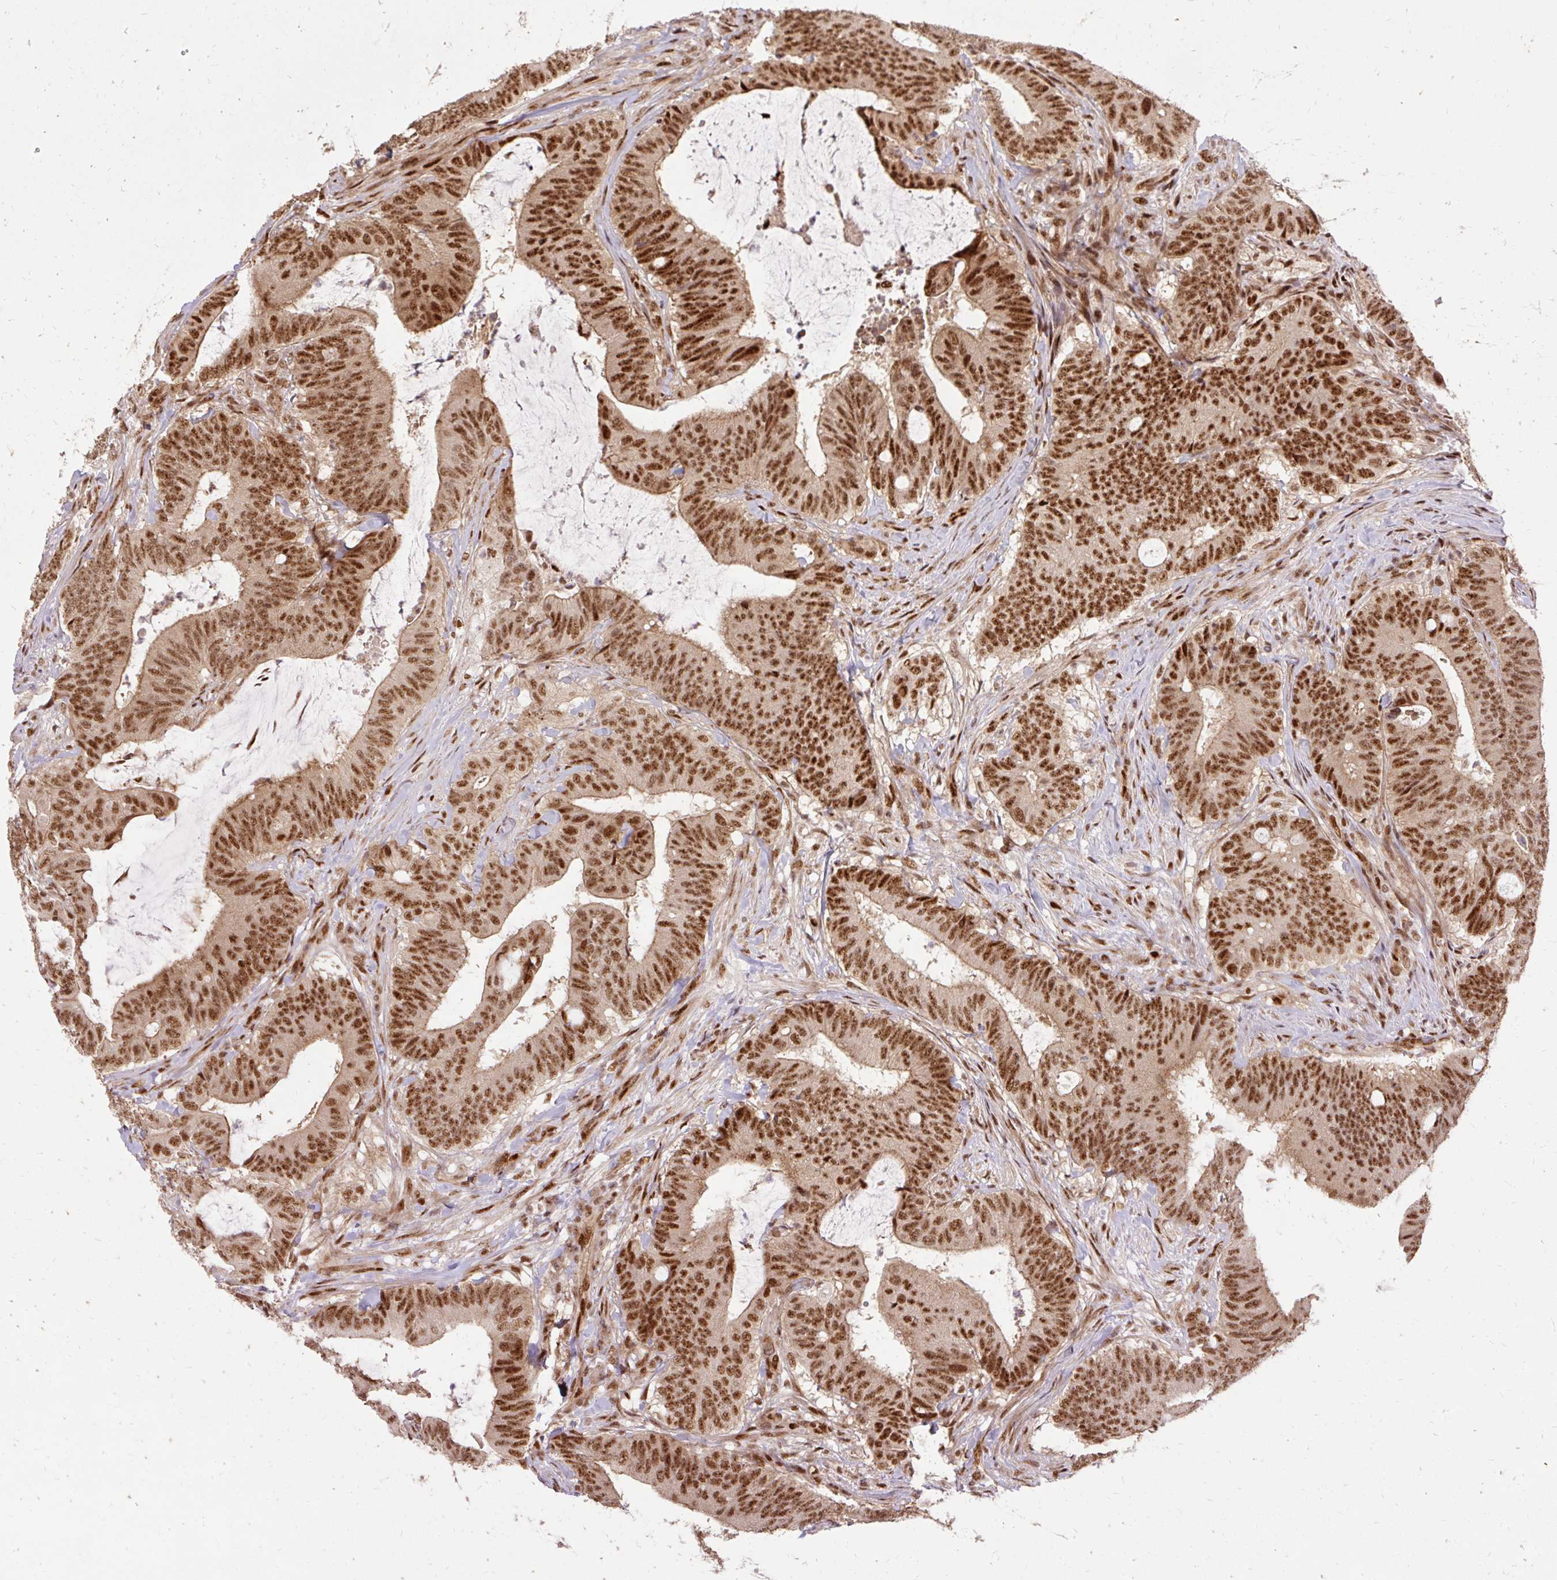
{"staining": {"intensity": "strong", "quantity": ">75%", "location": "nuclear"}, "tissue": "colorectal cancer", "cell_type": "Tumor cells", "image_type": "cancer", "snomed": [{"axis": "morphology", "description": "Adenocarcinoma, NOS"}, {"axis": "topography", "description": "Colon"}], "caption": "Immunohistochemical staining of colorectal cancer displays high levels of strong nuclear protein staining in approximately >75% of tumor cells.", "gene": "MECOM", "patient": {"sex": "female", "age": 43}}